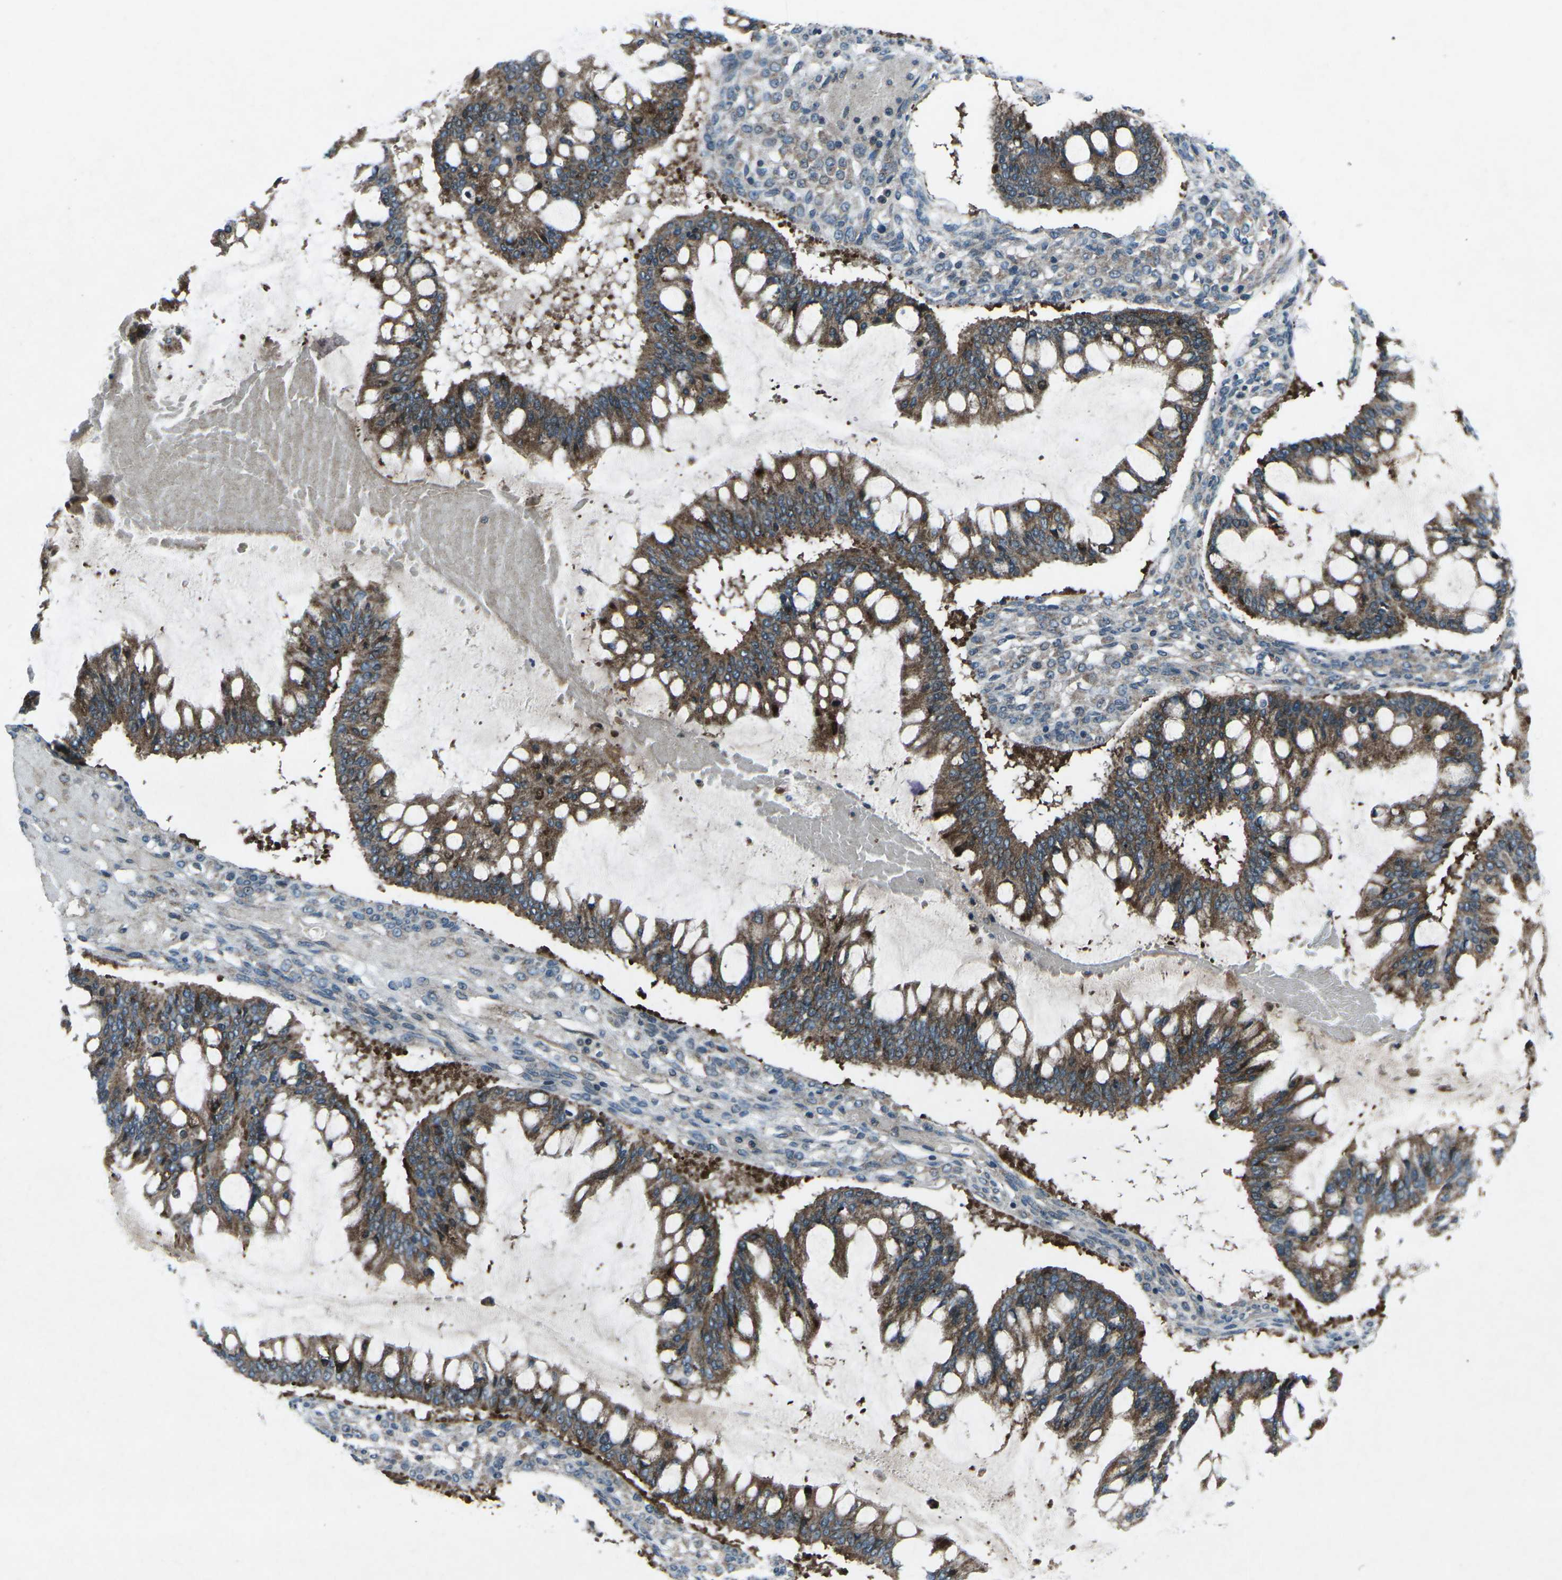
{"staining": {"intensity": "strong", "quantity": ">75%", "location": "cytoplasmic/membranous"}, "tissue": "ovarian cancer", "cell_type": "Tumor cells", "image_type": "cancer", "snomed": [{"axis": "morphology", "description": "Cystadenocarcinoma, mucinous, NOS"}, {"axis": "topography", "description": "Ovary"}], "caption": "Immunohistochemical staining of human ovarian cancer reveals high levels of strong cytoplasmic/membranous protein positivity in about >75% of tumor cells. (Brightfield microscopy of DAB IHC at high magnification).", "gene": "CDK16", "patient": {"sex": "female", "age": 73}}